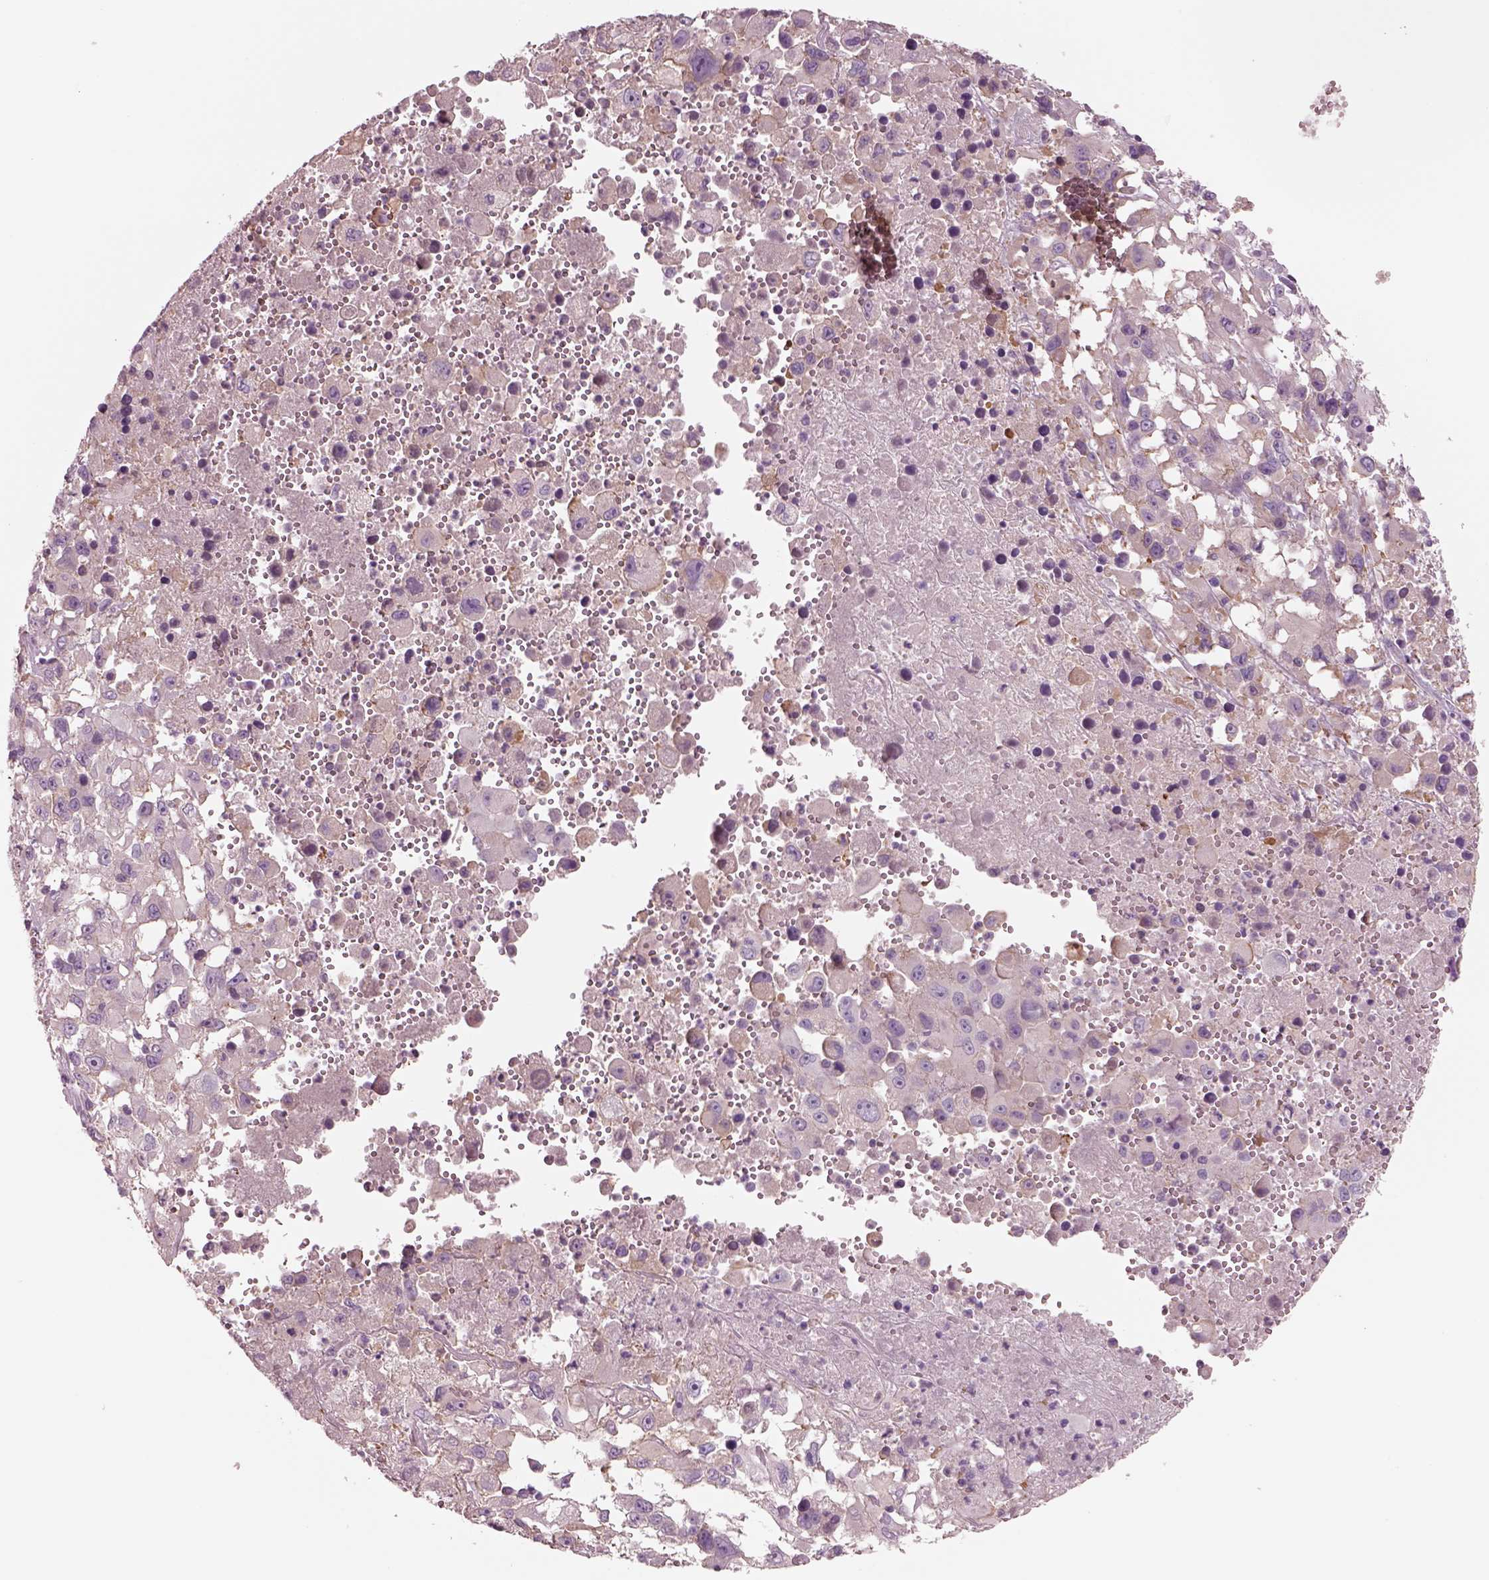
{"staining": {"intensity": "negative", "quantity": "none", "location": "none"}, "tissue": "melanoma", "cell_type": "Tumor cells", "image_type": "cancer", "snomed": [{"axis": "morphology", "description": "Malignant melanoma, Metastatic site"}, {"axis": "topography", "description": "Soft tissue"}], "caption": "High magnification brightfield microscopy of melanoma stained with DAB (brown) and counterstained with hematoxylin (blue): tumor cells show no significant expression.", "gene": "IGLL1", "patient": {"sex": "male", "age": 50}}